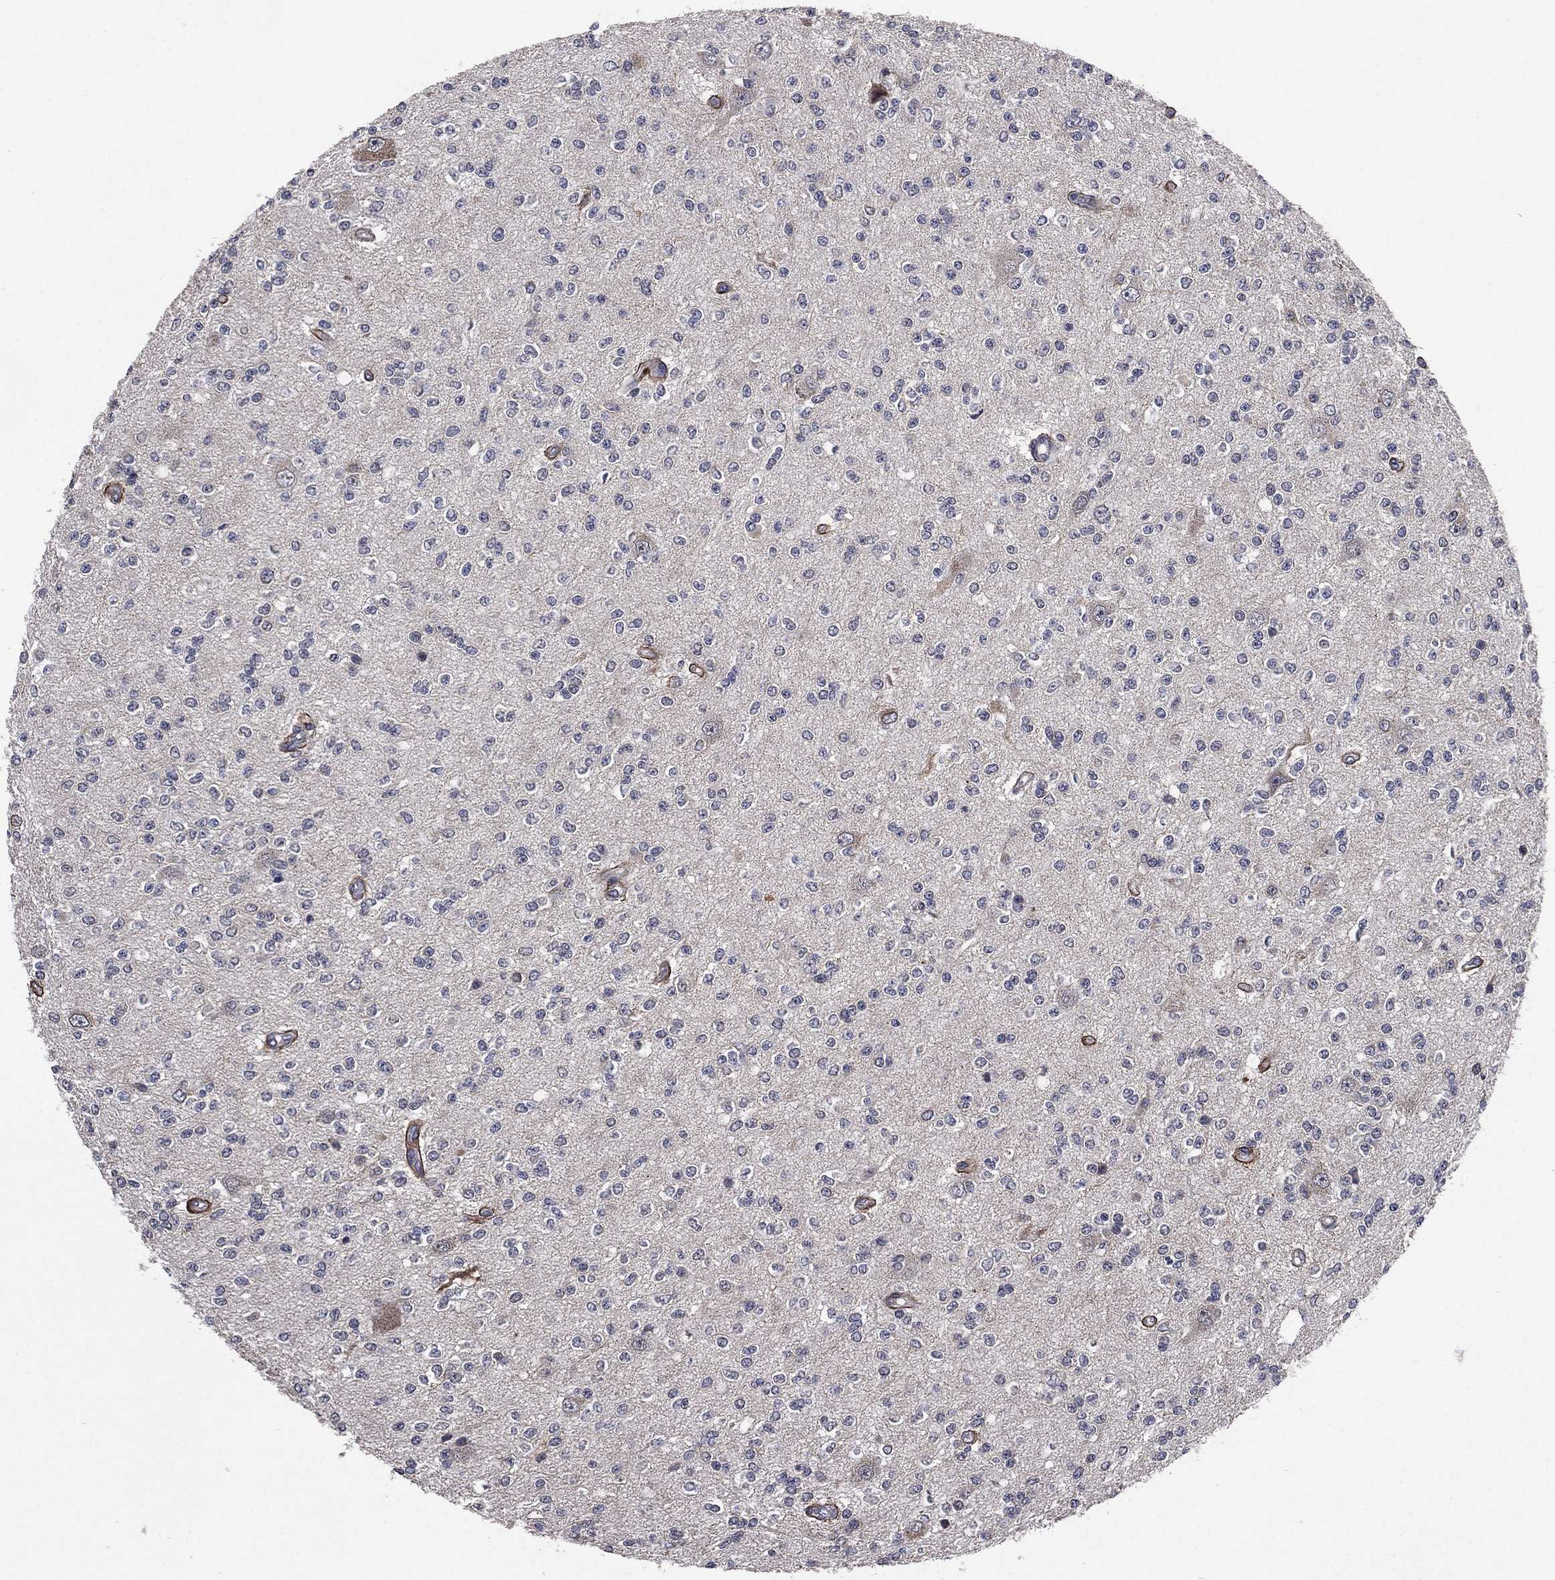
{"staining": {"intensity": "negative", "quantity": "none", "location": "none"}, "tissue": "glioma", "cell_type": "Tumor cells", "image_type": "cancer", "snomed": [{"axis": "morphology", "description": "Glioma, malignant, Low grade"}, {"axis": "topography", "description": "Brain"}], "caption": "IHC micrograph of neoplastic tissue: glioma stained with DAB (3,3'-diaminobenzidine) exhibits no significant protein positivity in tumor cells.", "gene": "SELENOO", "patient": {"sex": "male", "age": 67}}